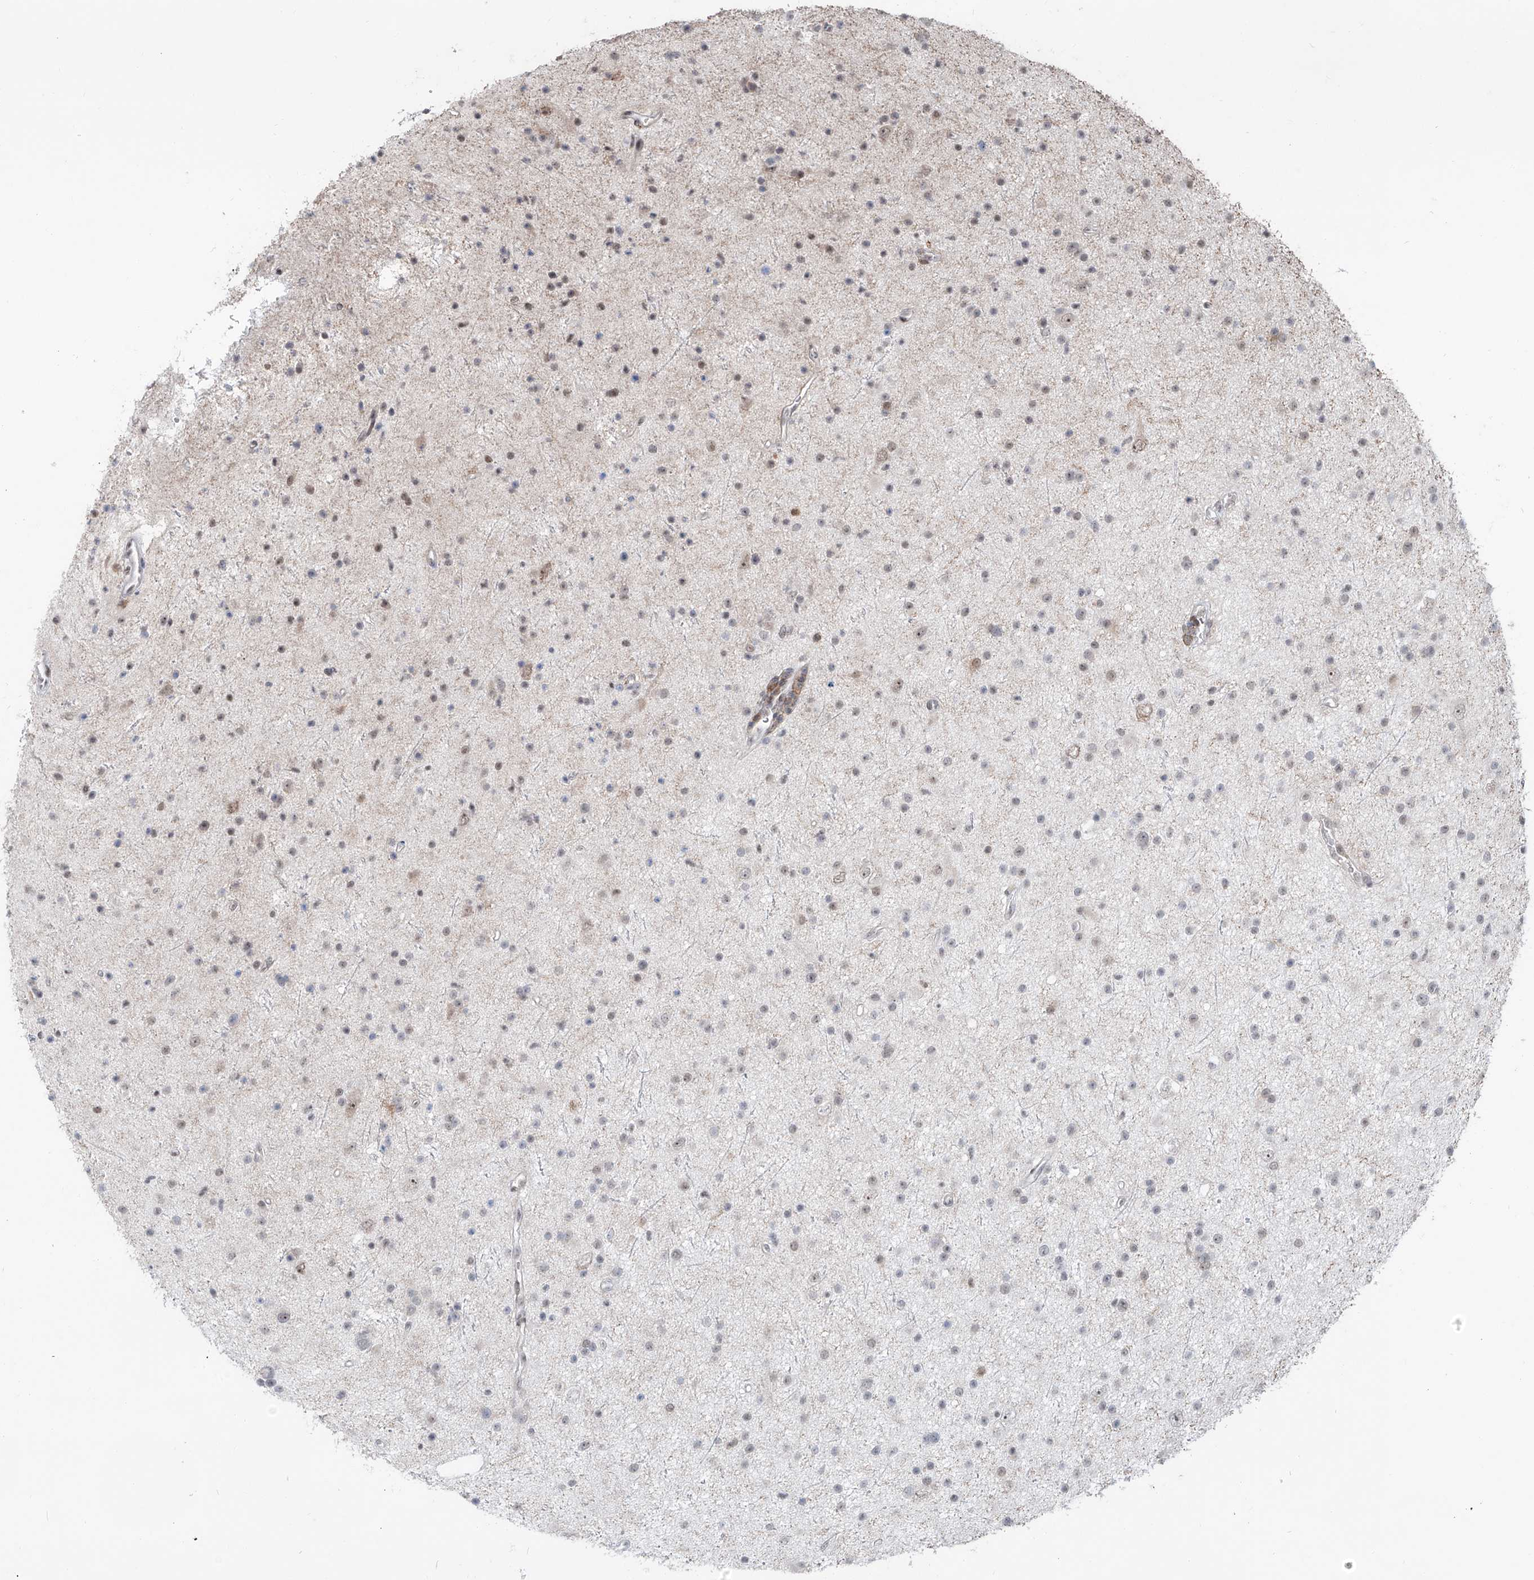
{"staining": {"intensity": "weak", "quantity": "25%-75%", "location": "nuclear"}, "tissue": "glioma", "cell_type": "Tumor cells", "image_type": "cancer", "snomed": [{"axis": "morphology", "description": "Glioma, malignant, Low grade"}, {"axis": "topography", "description": "Cerebral cortex"}], "caption": "Protein expression analysis of human glioma reveals weak nuclear staining in about 25%-75% of tumor cells. The staining was performed using DAB, with brown indicating positive protein expression. Nuclei are stained blue with hematoxylin.", "gene": "ZBTB48", "patient": {"sex": "female", "age": 39}}